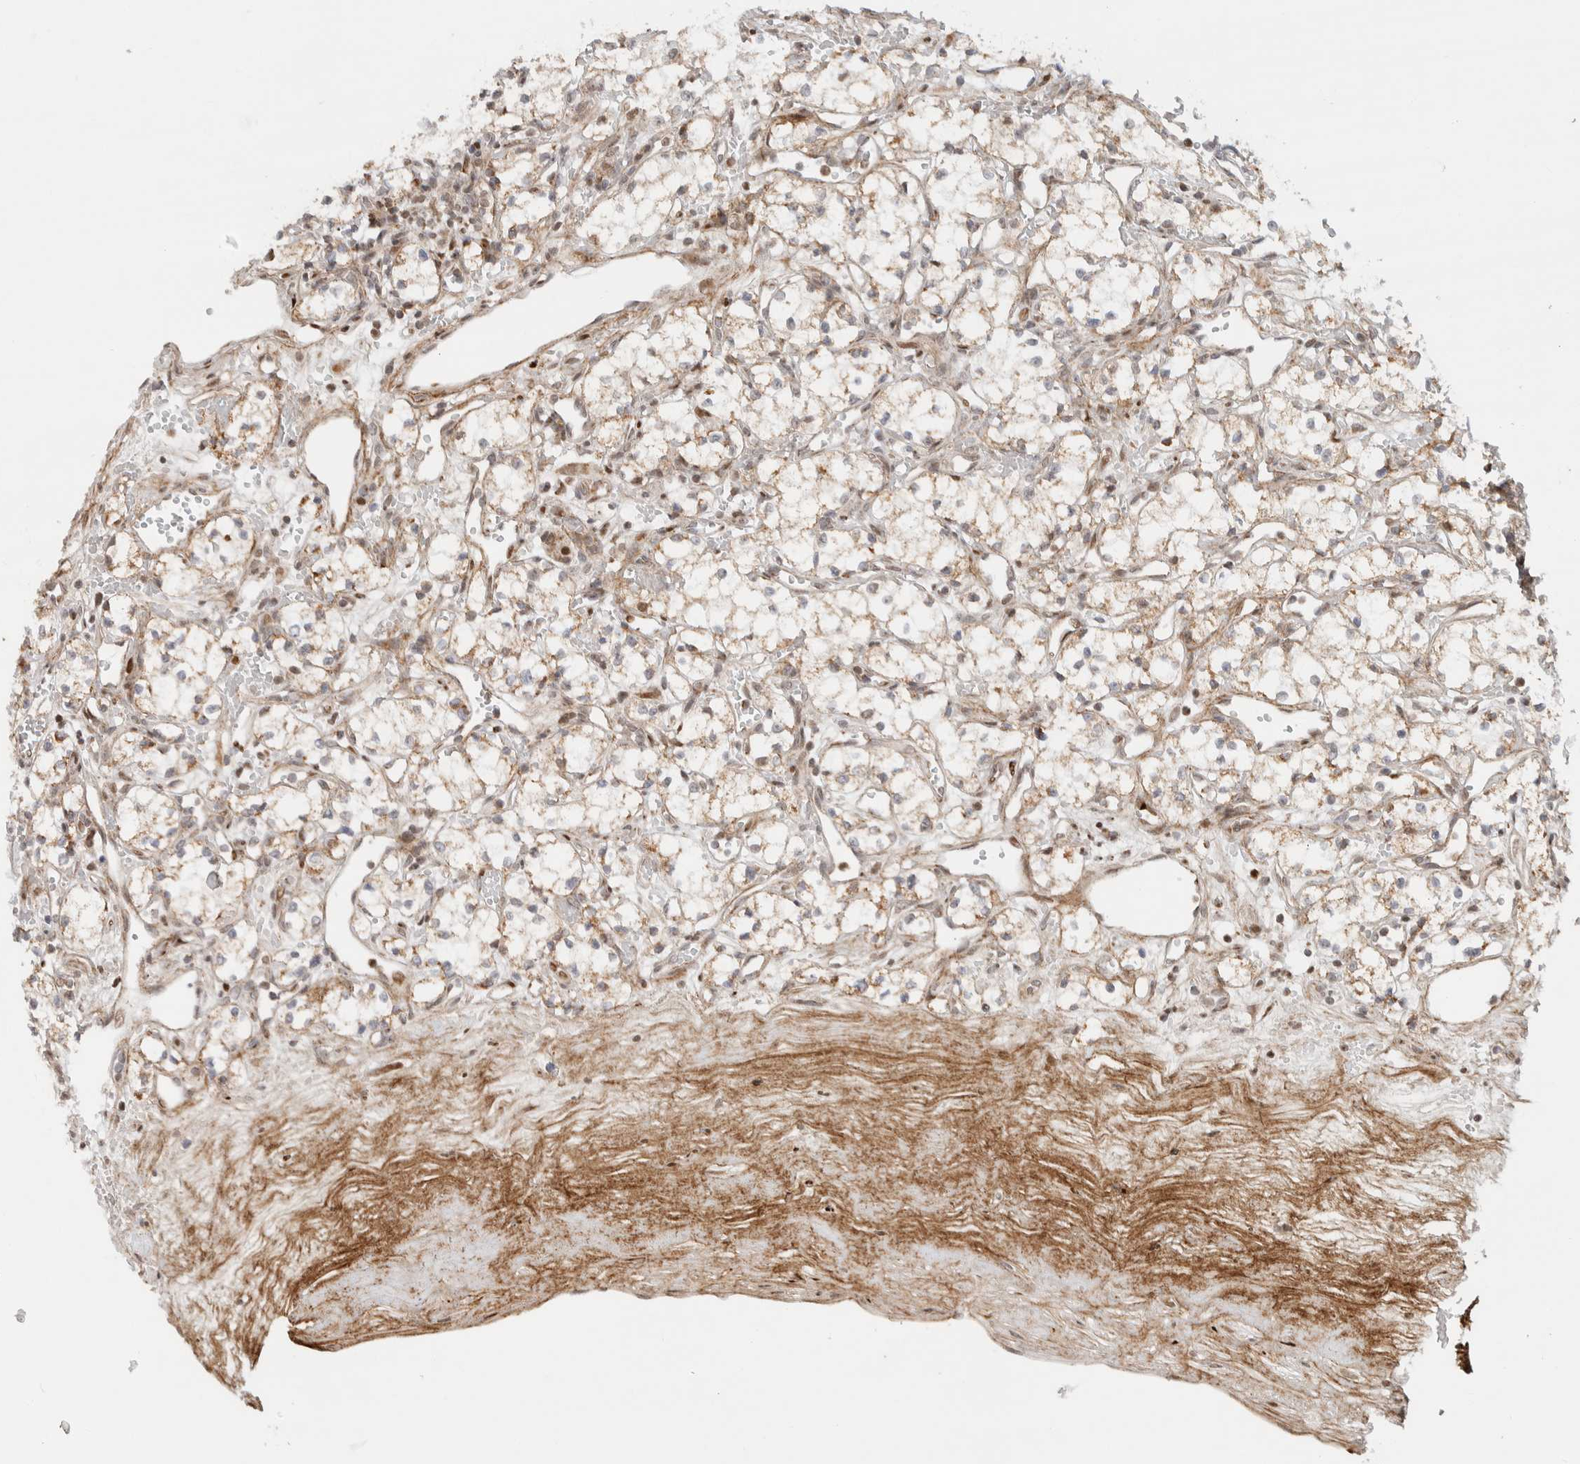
{"staining": {"intensity": "weak", "quantity": "25%-75%", "location": "cytoplasmic/membranous"}, "tissue": "renal cancer", "cell_type": "Tumor cells", "image_type": "cancer", "snomed": [{"axis": "morphology", "description": "Adenocarcinoma, NOS"}, {"axis": "topography", "description": "Kidney"}], "caption": "This photomicrograph demonstrates adenocarcinoma (renal) stained with immunohistochemistry to label a protein in brown. The cytoplasmic/membranous of tumor cells show weak positivity for the protein. Nuclei are counter-stained blue.", "gene": "TSPAN32", "patient": {"sex": "male", "age": 59}}